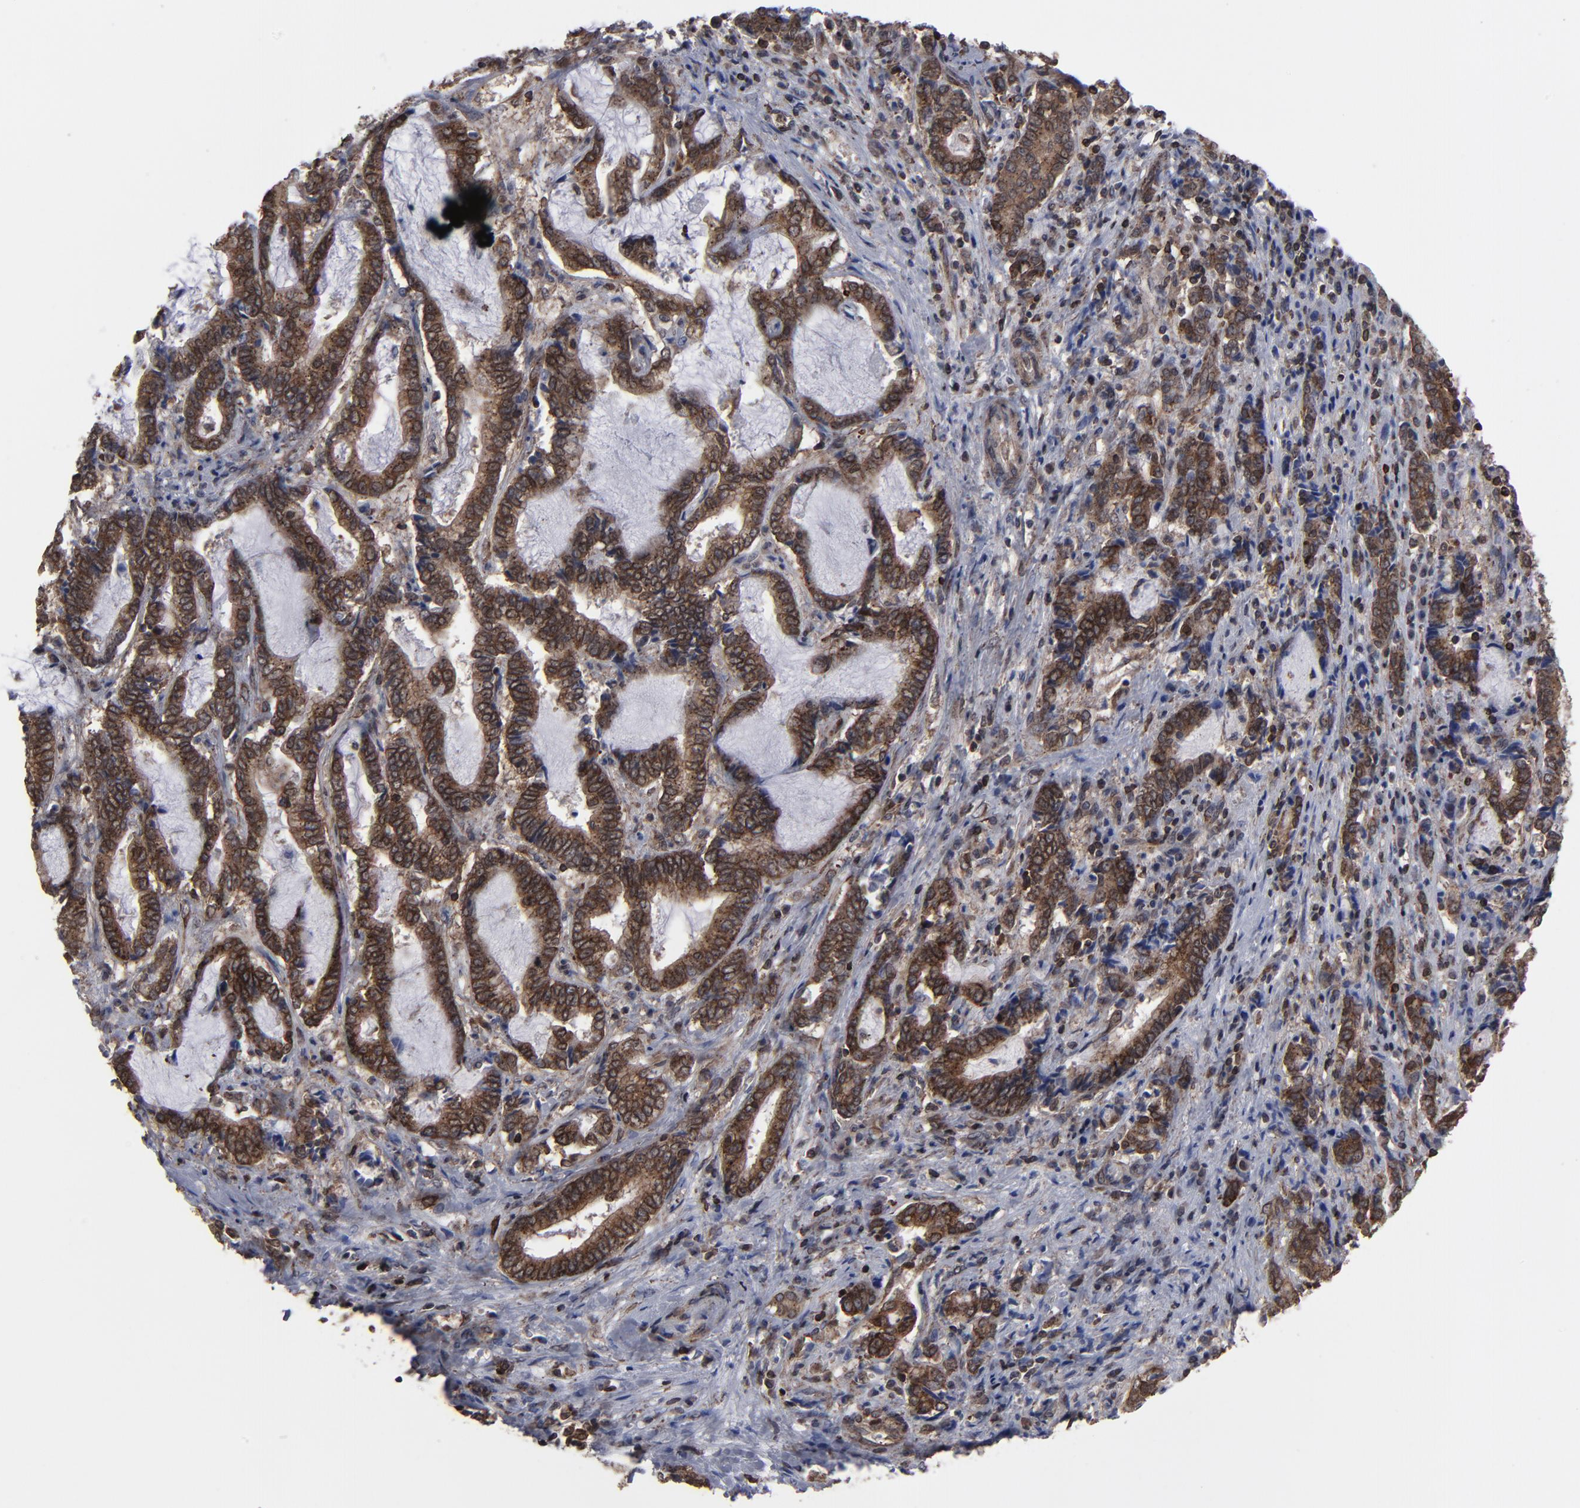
{"staining": {"intensity": "strong", "quantity": ">75%", "location": "cytoplasmic/membranous,nuclear"}, "tissue": "liver cancer", "cell_type": "Tumor cells", "image_type": "cancer", "snomed": [{"axis": "morphology", "description": "Cholangiocarcinoma"}, {"axis": "topography", "description": "Liver"}], "caption": "Protein analysis of liver cancer (cholangiocarcinoma) tissue demonstrates strong cytoplasmic/membranous and nuclear staining in about >75% of tumor cells.", "gene": "KIAA2026", "patient": {"sex": "male", "age": 57}}